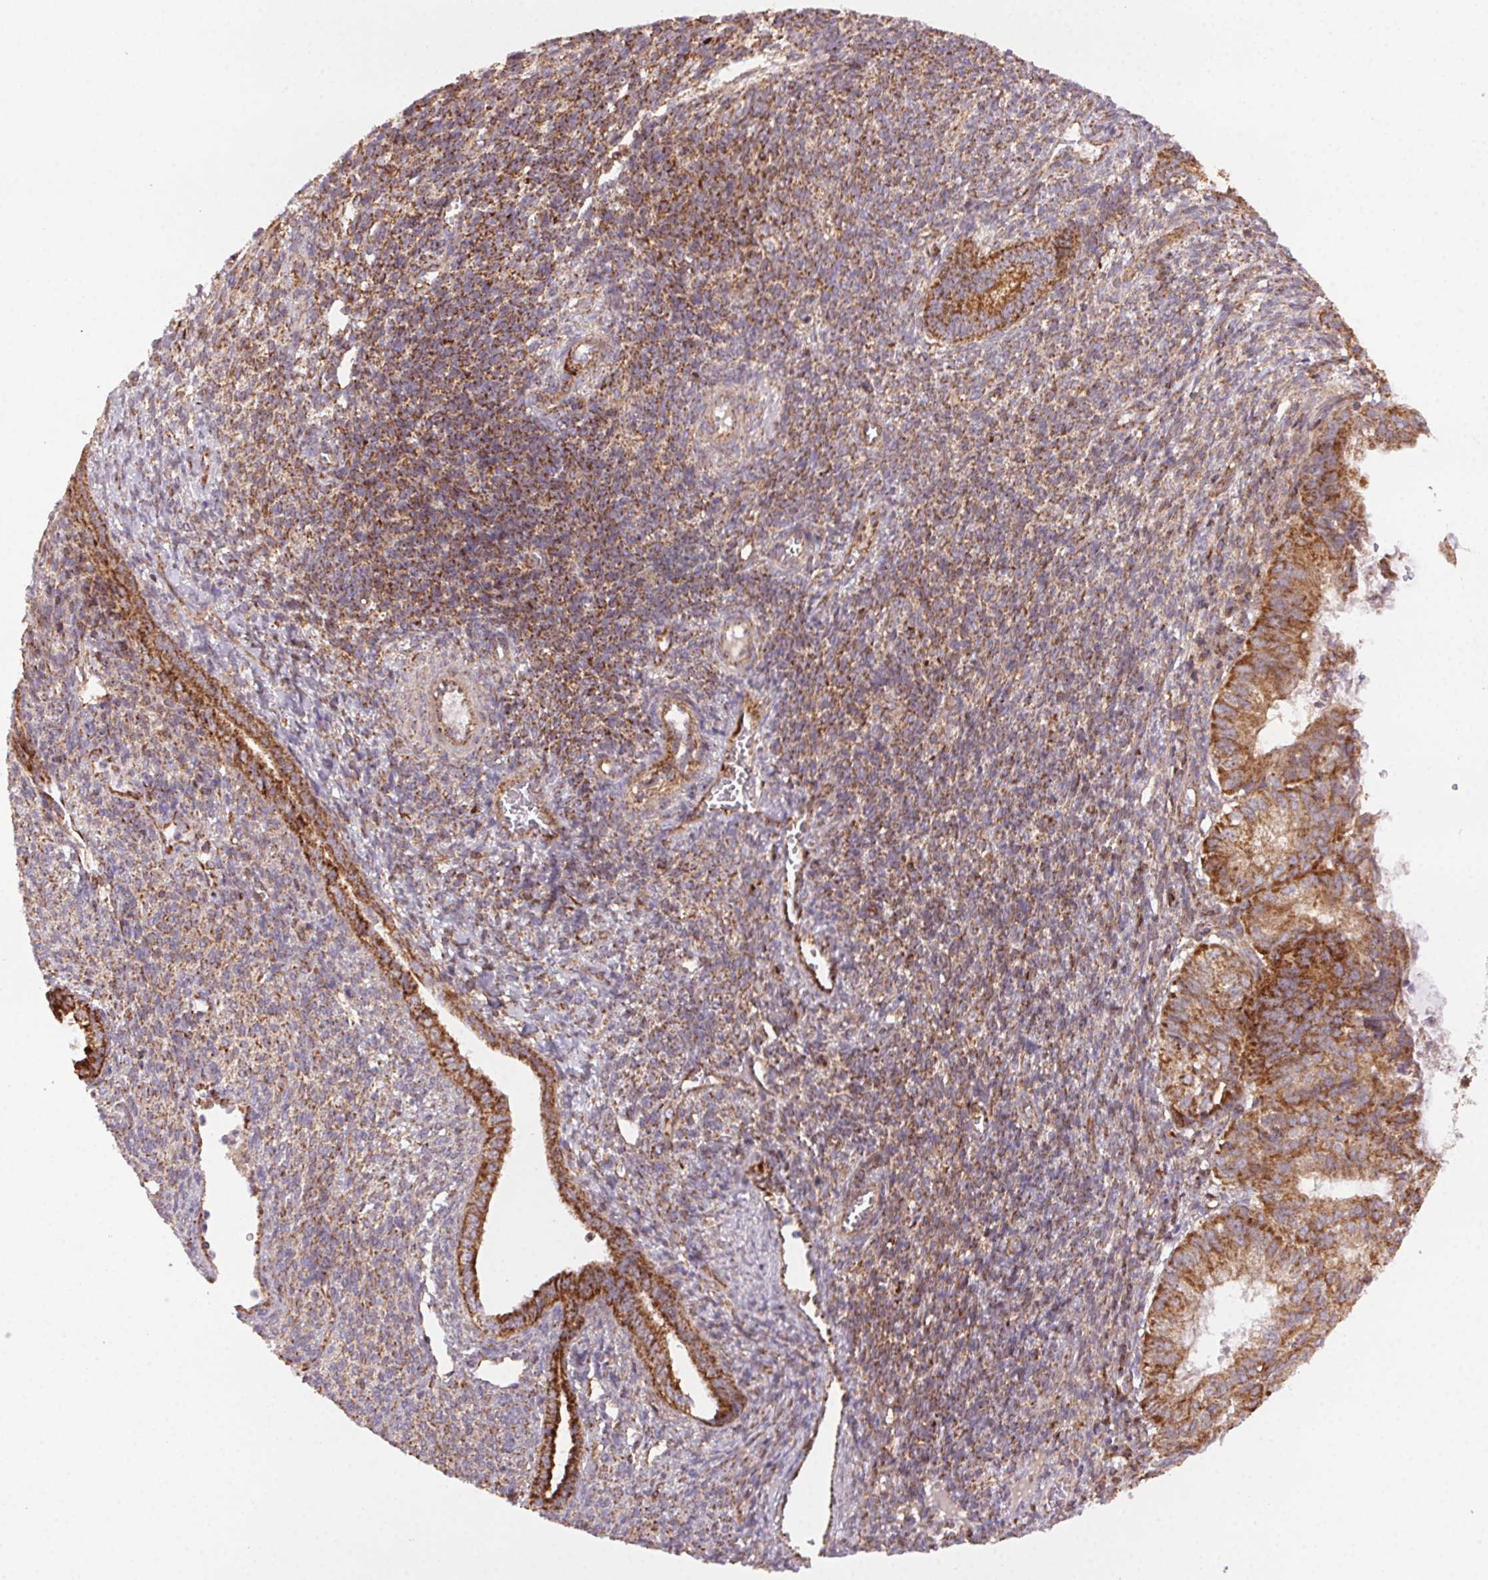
{"staining": {"intensity": "strong", "quantity": ">75%", "location": "cytoplasmic/membranous"}, "tissue": "endometrial cancer", "cell_type": "Tumor cells", "image_type": "cancer", "snomed": [{"axis": "morphology", "description": "Adenocarcinoma, NOS"}, {"axis": "topography", "description": "Endometrium"}], "caption": "IHC (DAB) staining of human adenocarcinoma (endometrial) demonstrates strong cytoplasmic/membranous protein expression in approximately >75% of tumor cells.", "gene": "CLPB", "patient": {"sex": "female", "age": 86}}